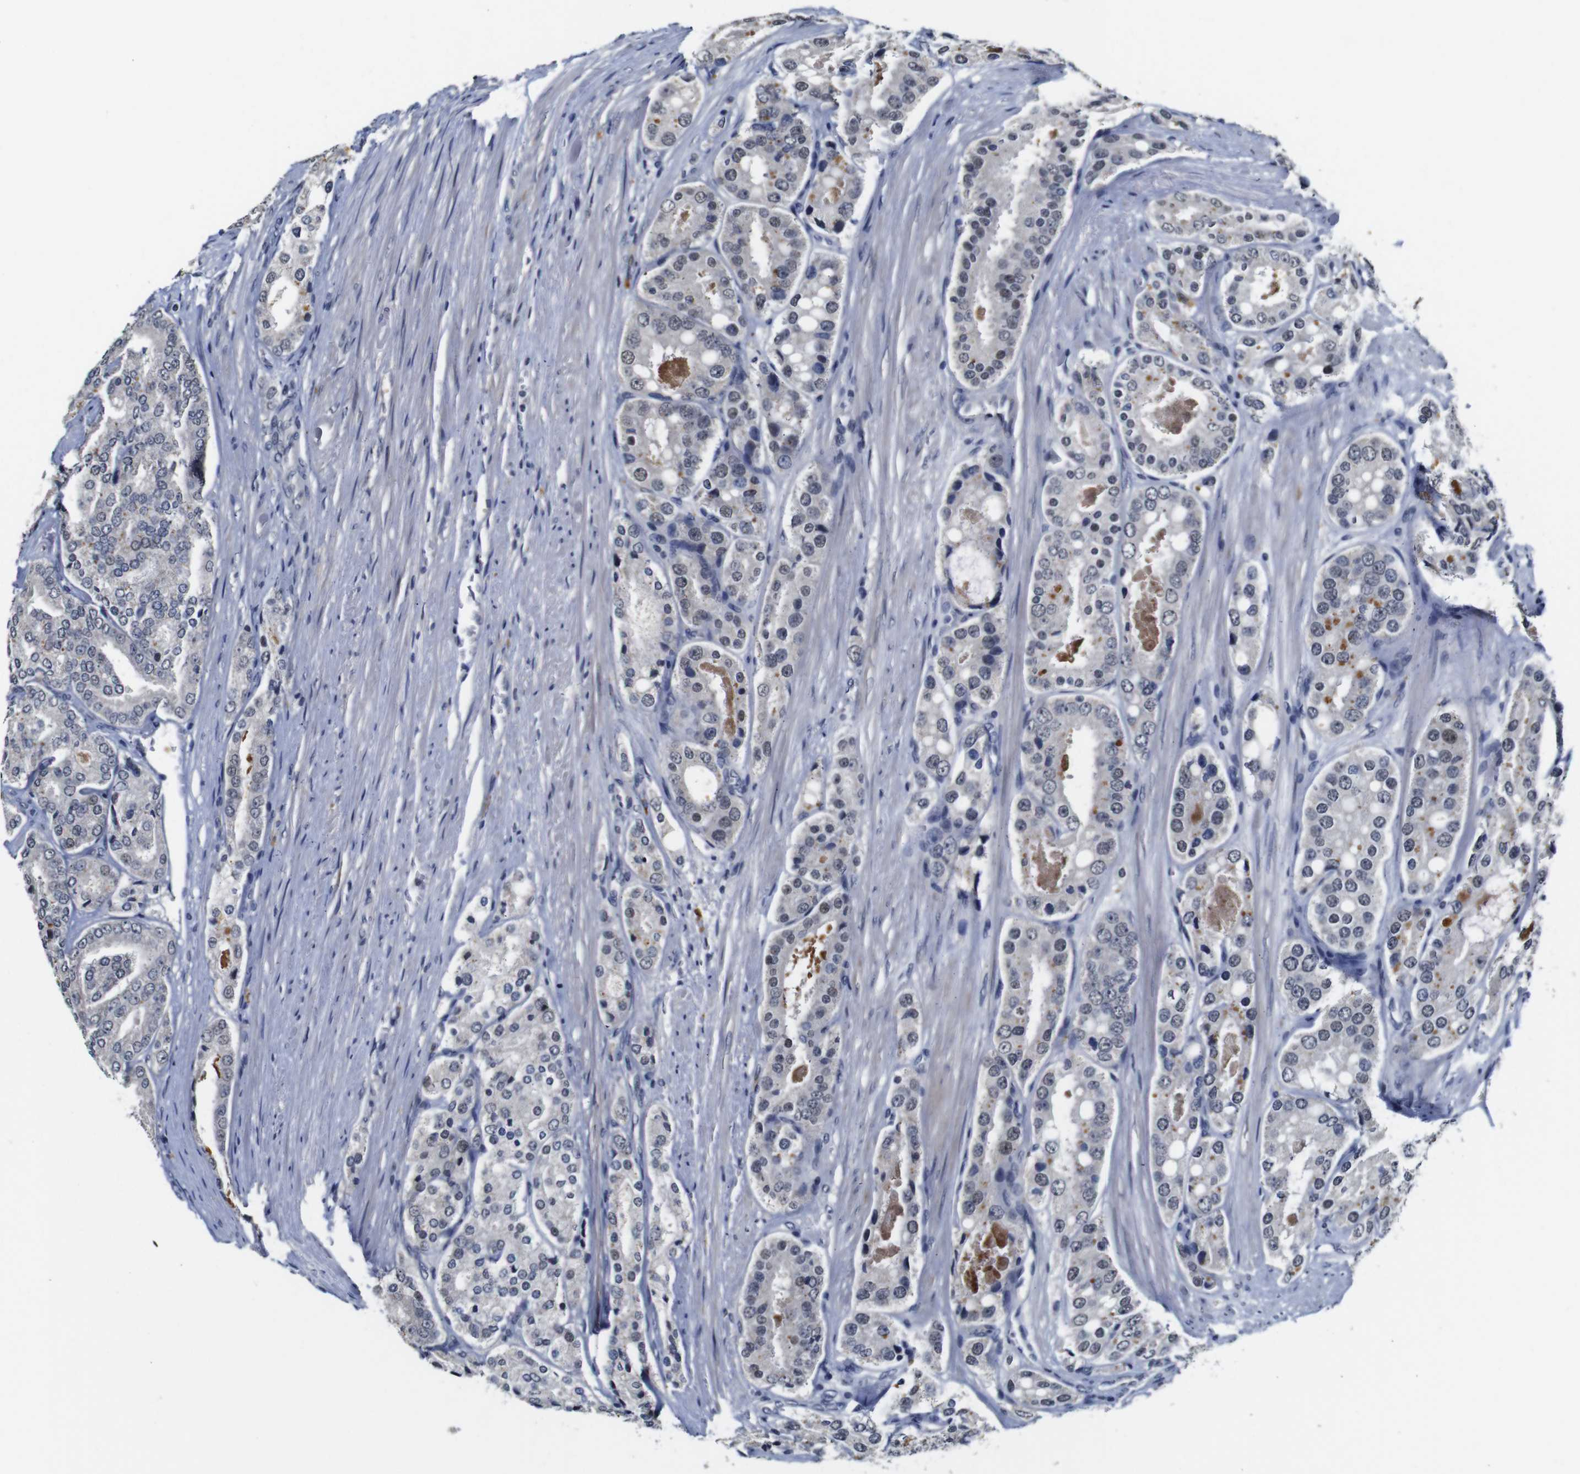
{"staining": {"intensity": "negative", "quantity": "none", "location": "none"}, "tissue": "prostate cancer", "cell_type": "Tumor cells", "image_type": "cancer", "snomed": [{"axis": "morphology", "description": "Adenocarcinoma, High grade"}, {"axis": "topography", "description": "Prostate"}], "caption": "A high-resolution micrograph shows immunohistochemistry (IHC) staining of prostate cancer, which shows no significant expression in tumor cells.", "gene": "NTRK3", "patient": {"sex": "male", "age": 65}}